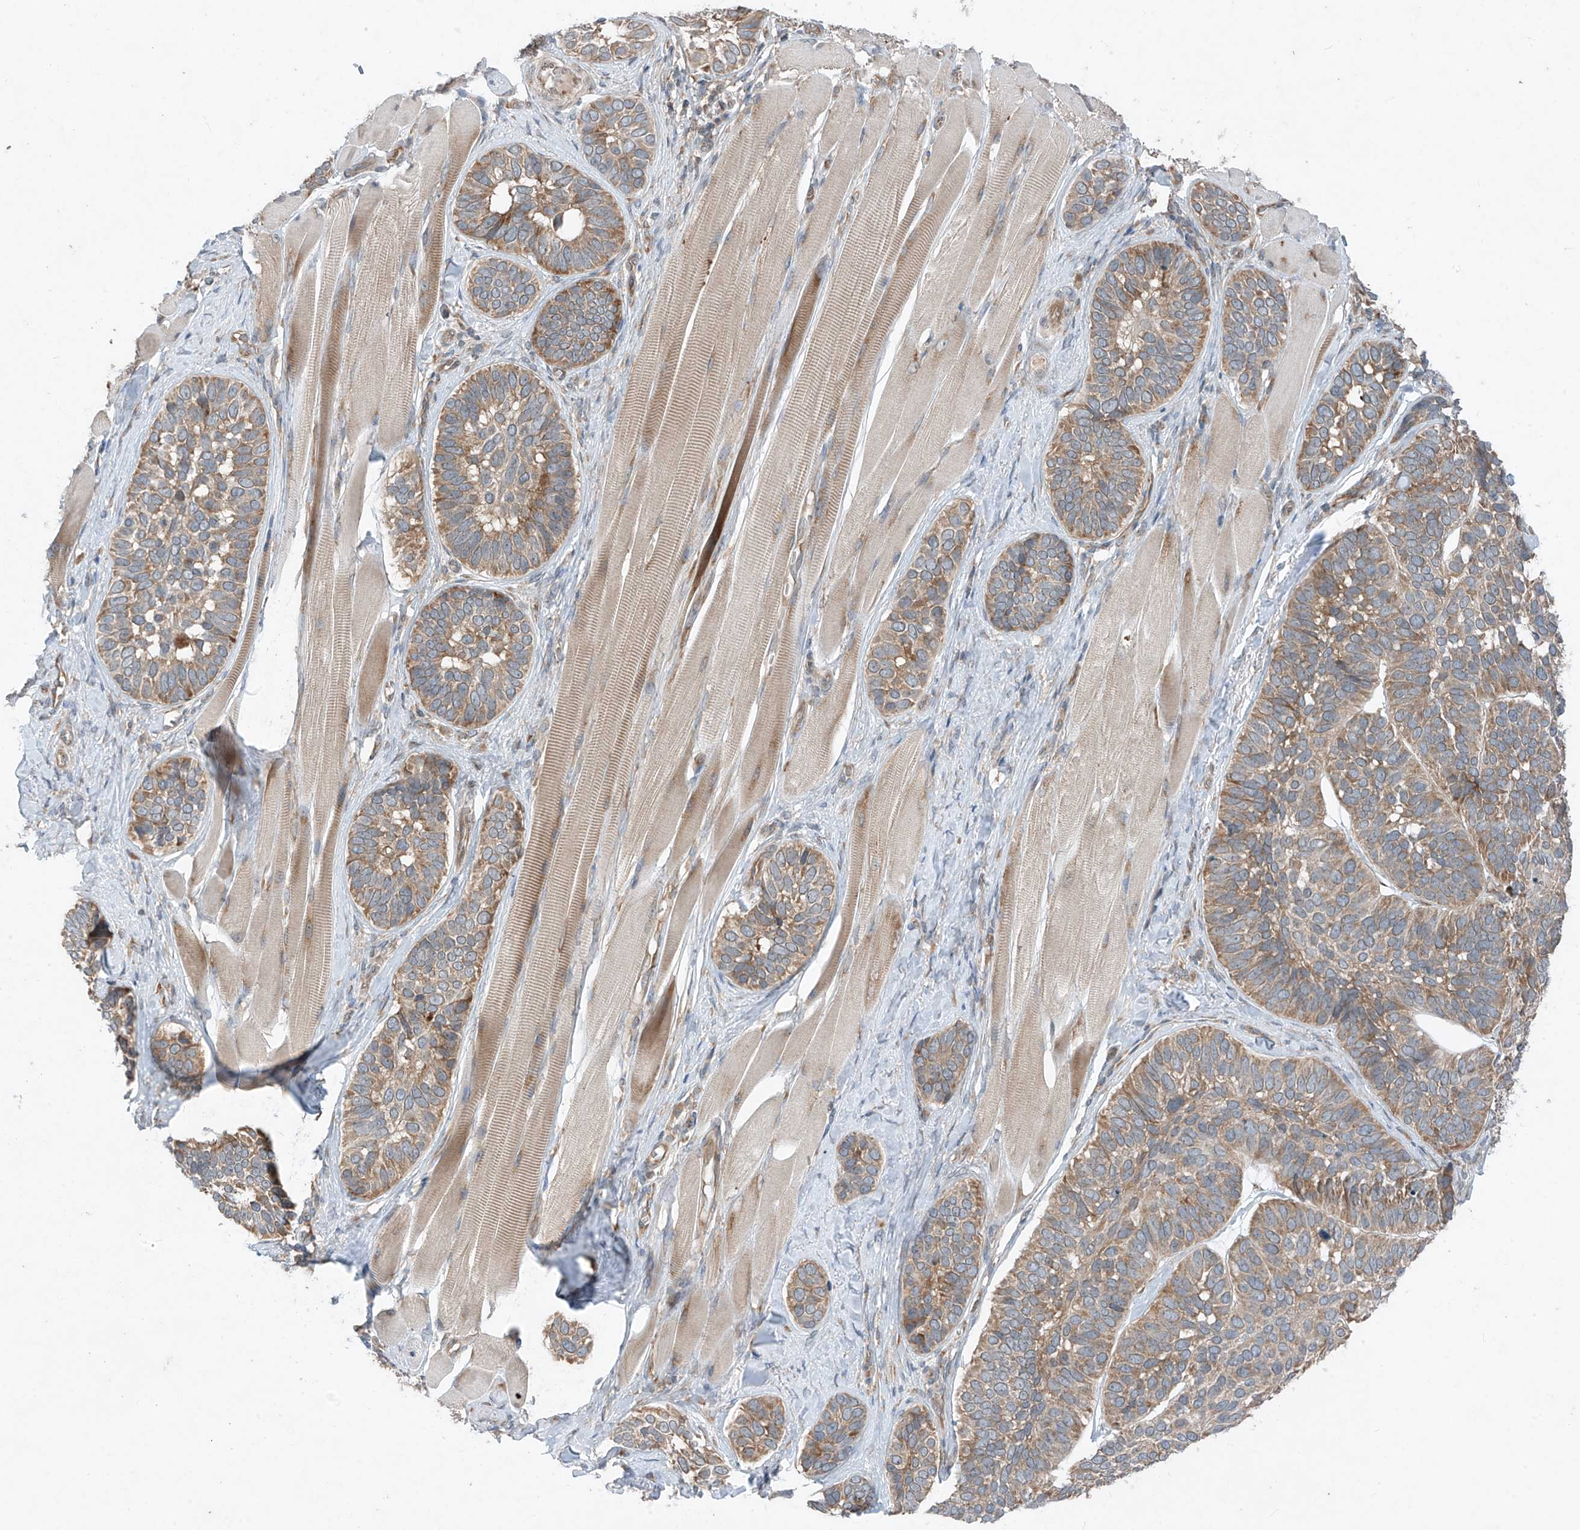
{"staining": {"intensity": "moderate", "quantity": ">75%", "location": "cytoplasmic/membranous"}, "tissue": "skin cancer", "cell_type": "Tumor cells", "image_type": "cancer", "snomed": [{"axis": "morphology", "description": "Basal cell carcinoma"}, {"axis": "topography", "description": "Skin"}], "caption": "Brown immunohistochemical staining in human basal cell carcinoma (skin) shows moderate cytoplasmic/membranous expression in about >75% of tumor cells.", "gene": "RPL34", "patient": {"sex": "male", "age": 62}}